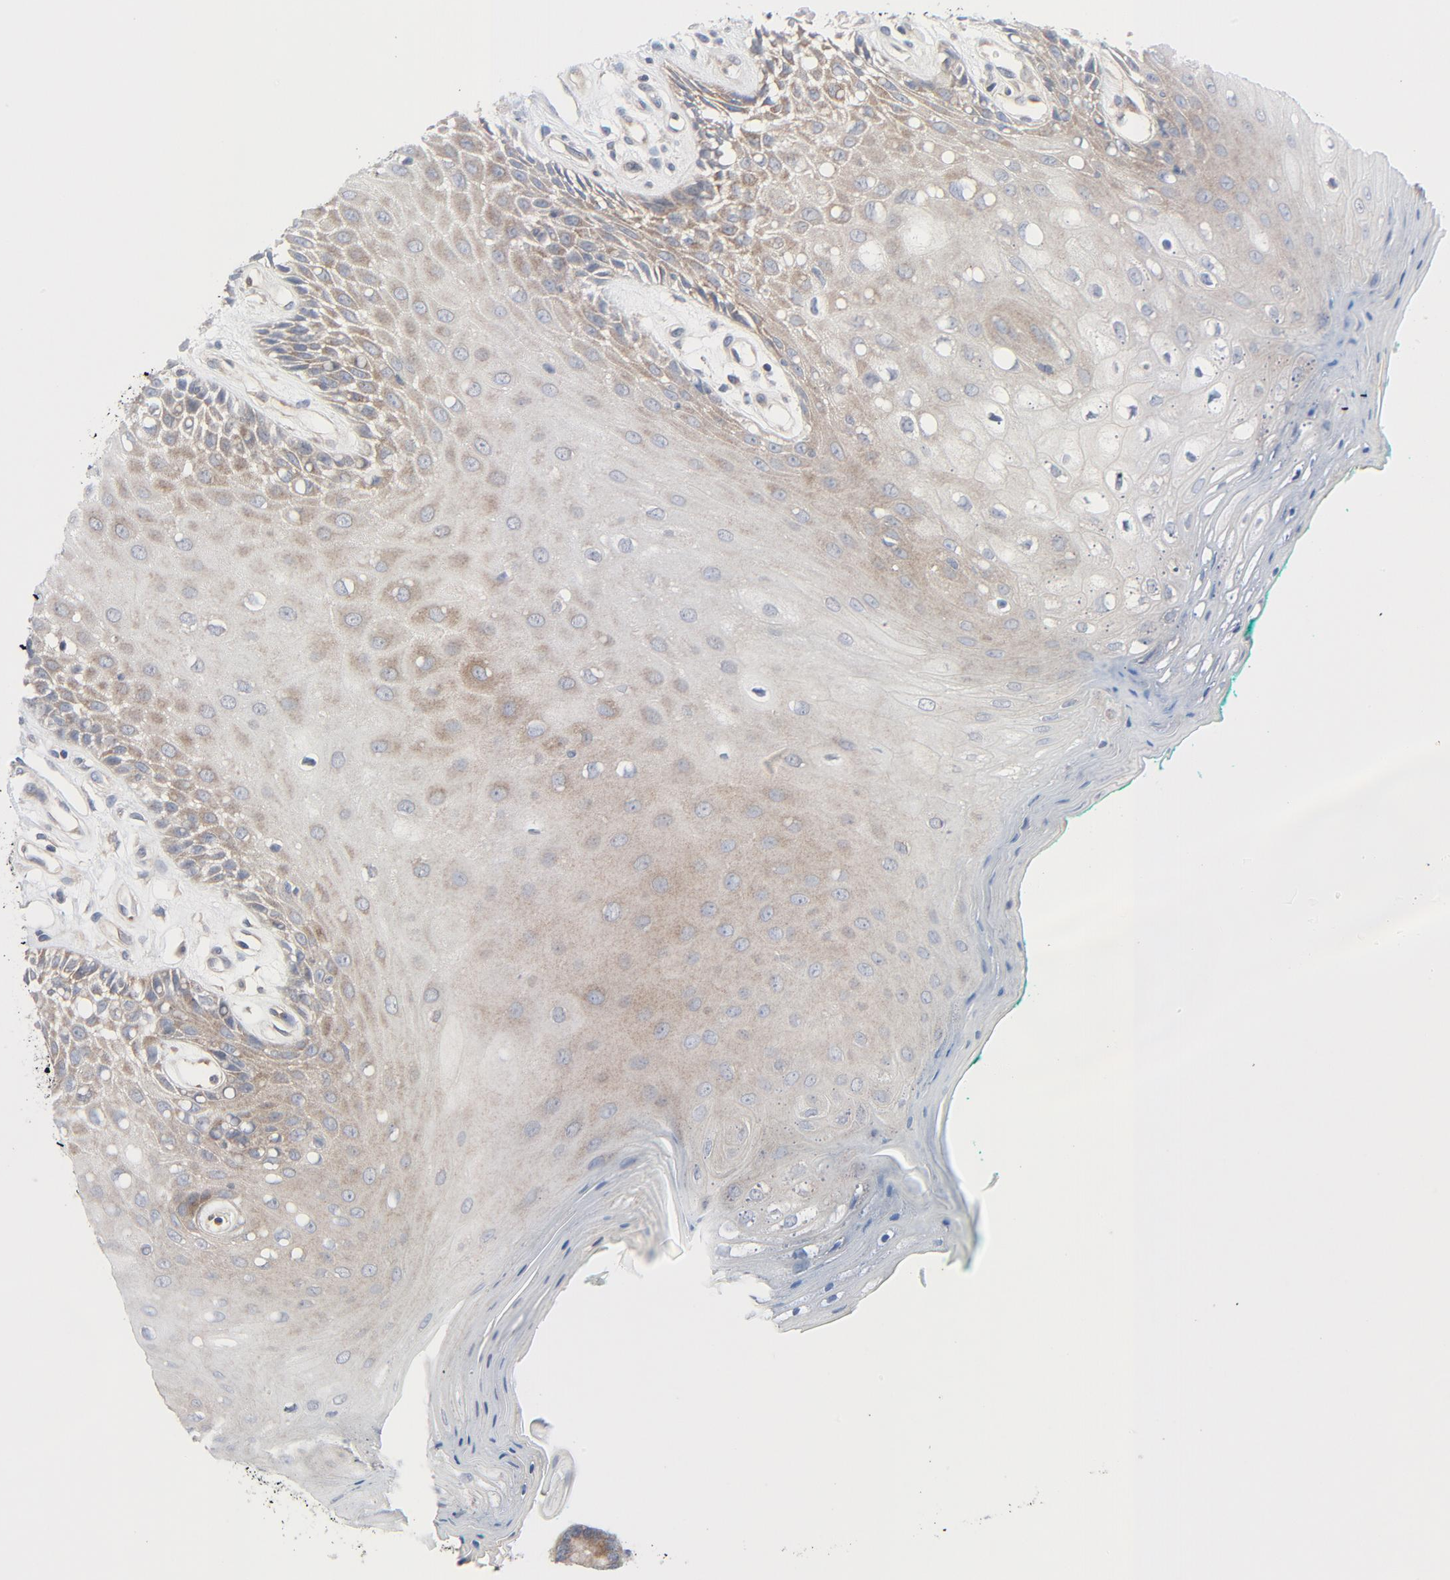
{"staining": {"intensity": "weak", "quantity": ">75%", "location": "cytoplasmic/membranous"}, "tissue": "oral mucosa", "cell_type": "Squamous epithelial cells", "image_type": "normal", "snomed": [{"axis": "morphology", "description": "Normal tissue, NOS"}, {"axis": "morphology", "description": "Squamous cell carcinoma, NOS"}, {"axis": "topography", "description": "Skeletal muscle"}, {"axis": "topography", "description": "Oral tissue"}, {"axis": "topography", "description": "Head-Neck"}], "caption": "A low amount of weak cytoplasmic/membranous staining is present in about >75% of squamous epithelial cells in benign oral mucosa. Nuclei are stained in blue.", "gene": "TSG101", "patient": {"sex": "female", "age": 84}}